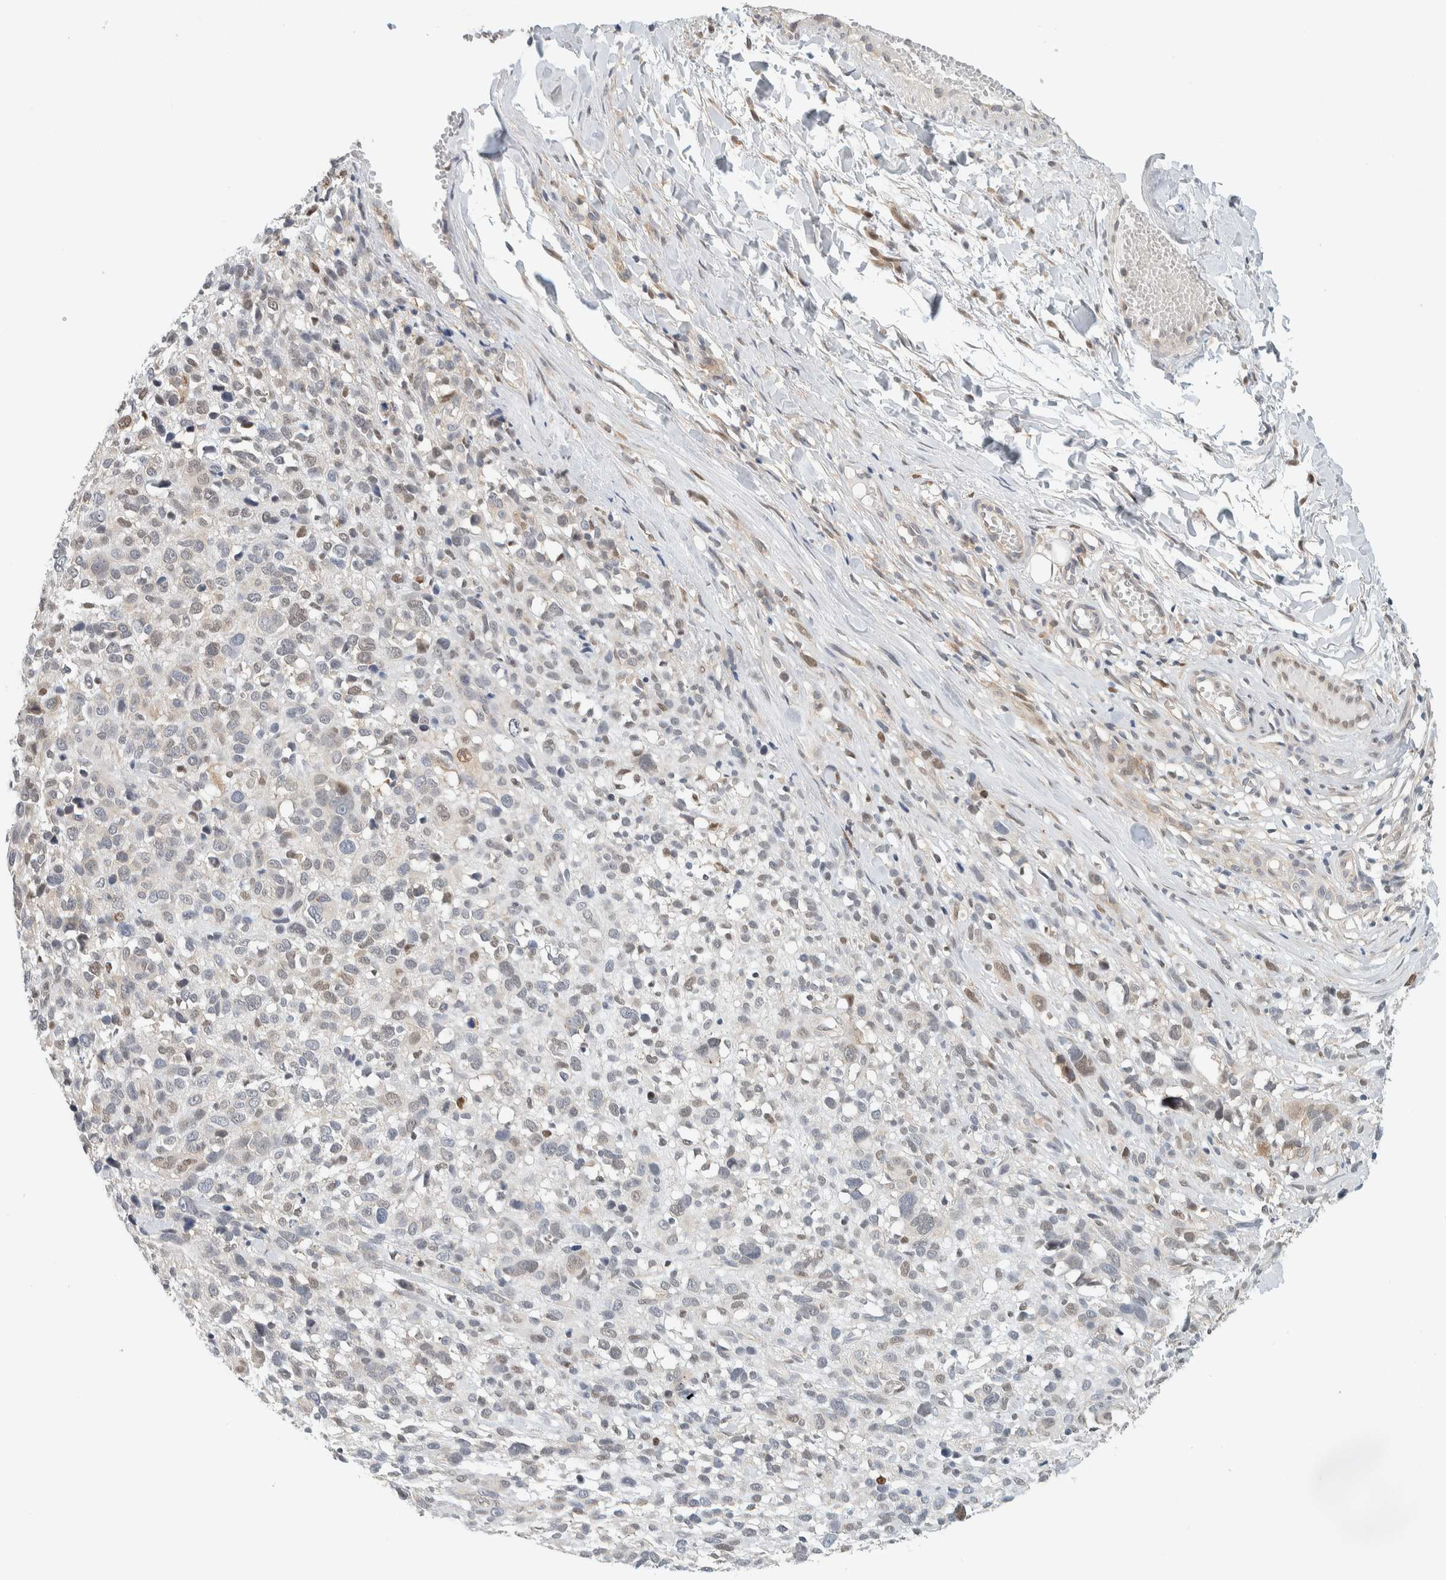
{"staining": {"intensity": "weak", "quantity": "<25%", "location": "nuclear"}, "tissue": "melanoma", "cell_type": "Tumor cells", "image_type": "cancer", "snomed": [{"axis": "morphology", "description": "Malignant melanoma, NOS"}, {"axis": "topography", "description": "Skin"}], "caption": "A photomicrograph of melanoma stained for a protein demonstrates no brown staining in tumor cells.", "gene": "TFE3", "patient": {"sex": "female", "age": 55}}